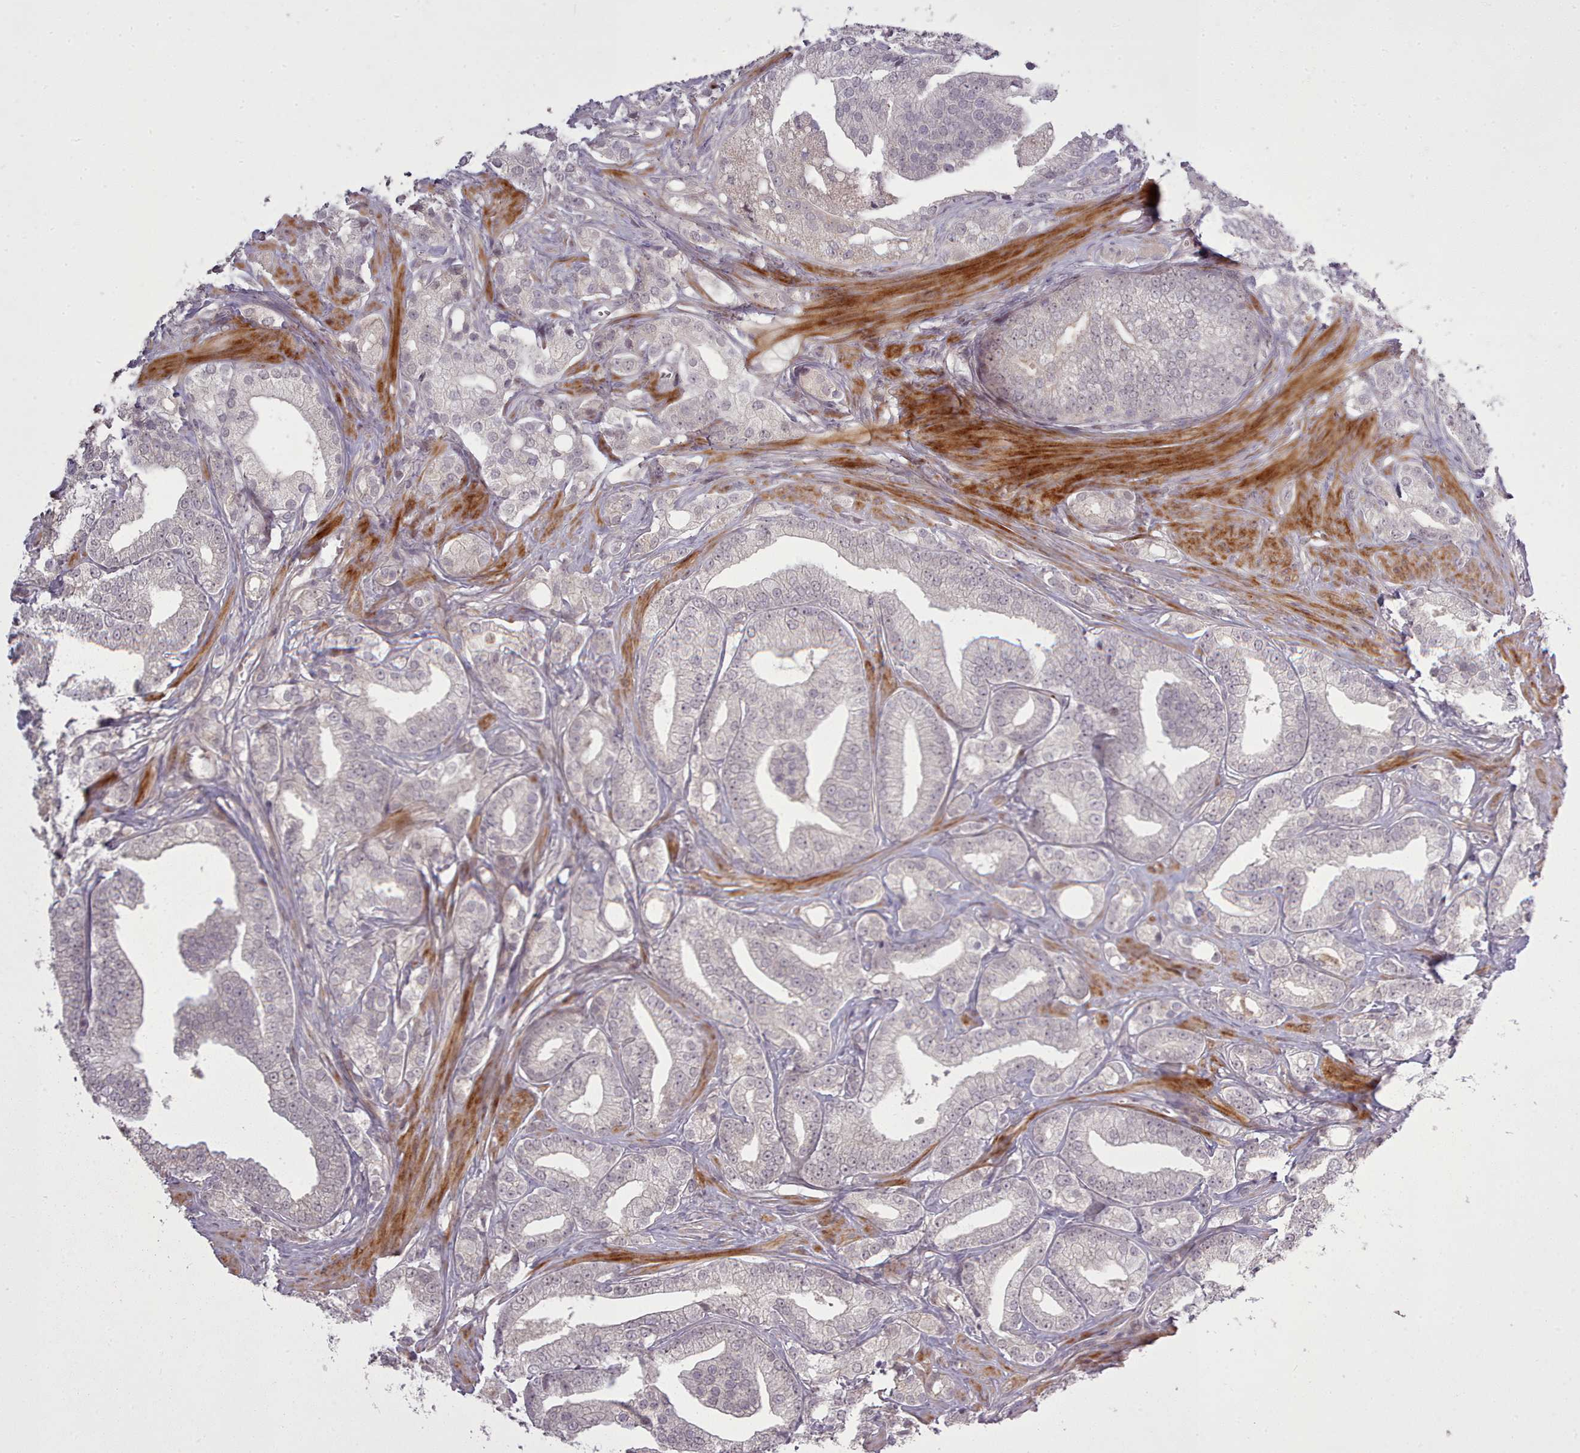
{"staining": {"intensity": "negative", "quantity": "none", "location": "none"}, "tissue": "prostate cancer", "cell_type": "Tumor cells", "image_type": "cancer", "snomed": [{"axis": "morphology", "description": "Adenocarcinoma, High grade"}, {"axis": "topography", "description": "Prostate"}], "caption": "High power microscopy photomicrograph of an immunohistochemistry micrograph of prostate adenocarcinoma (high-grade), revealing no significant positivity in tumor cells.", "gene": "LEFTY2", "patient": {"sex": "male", "age": 50}}